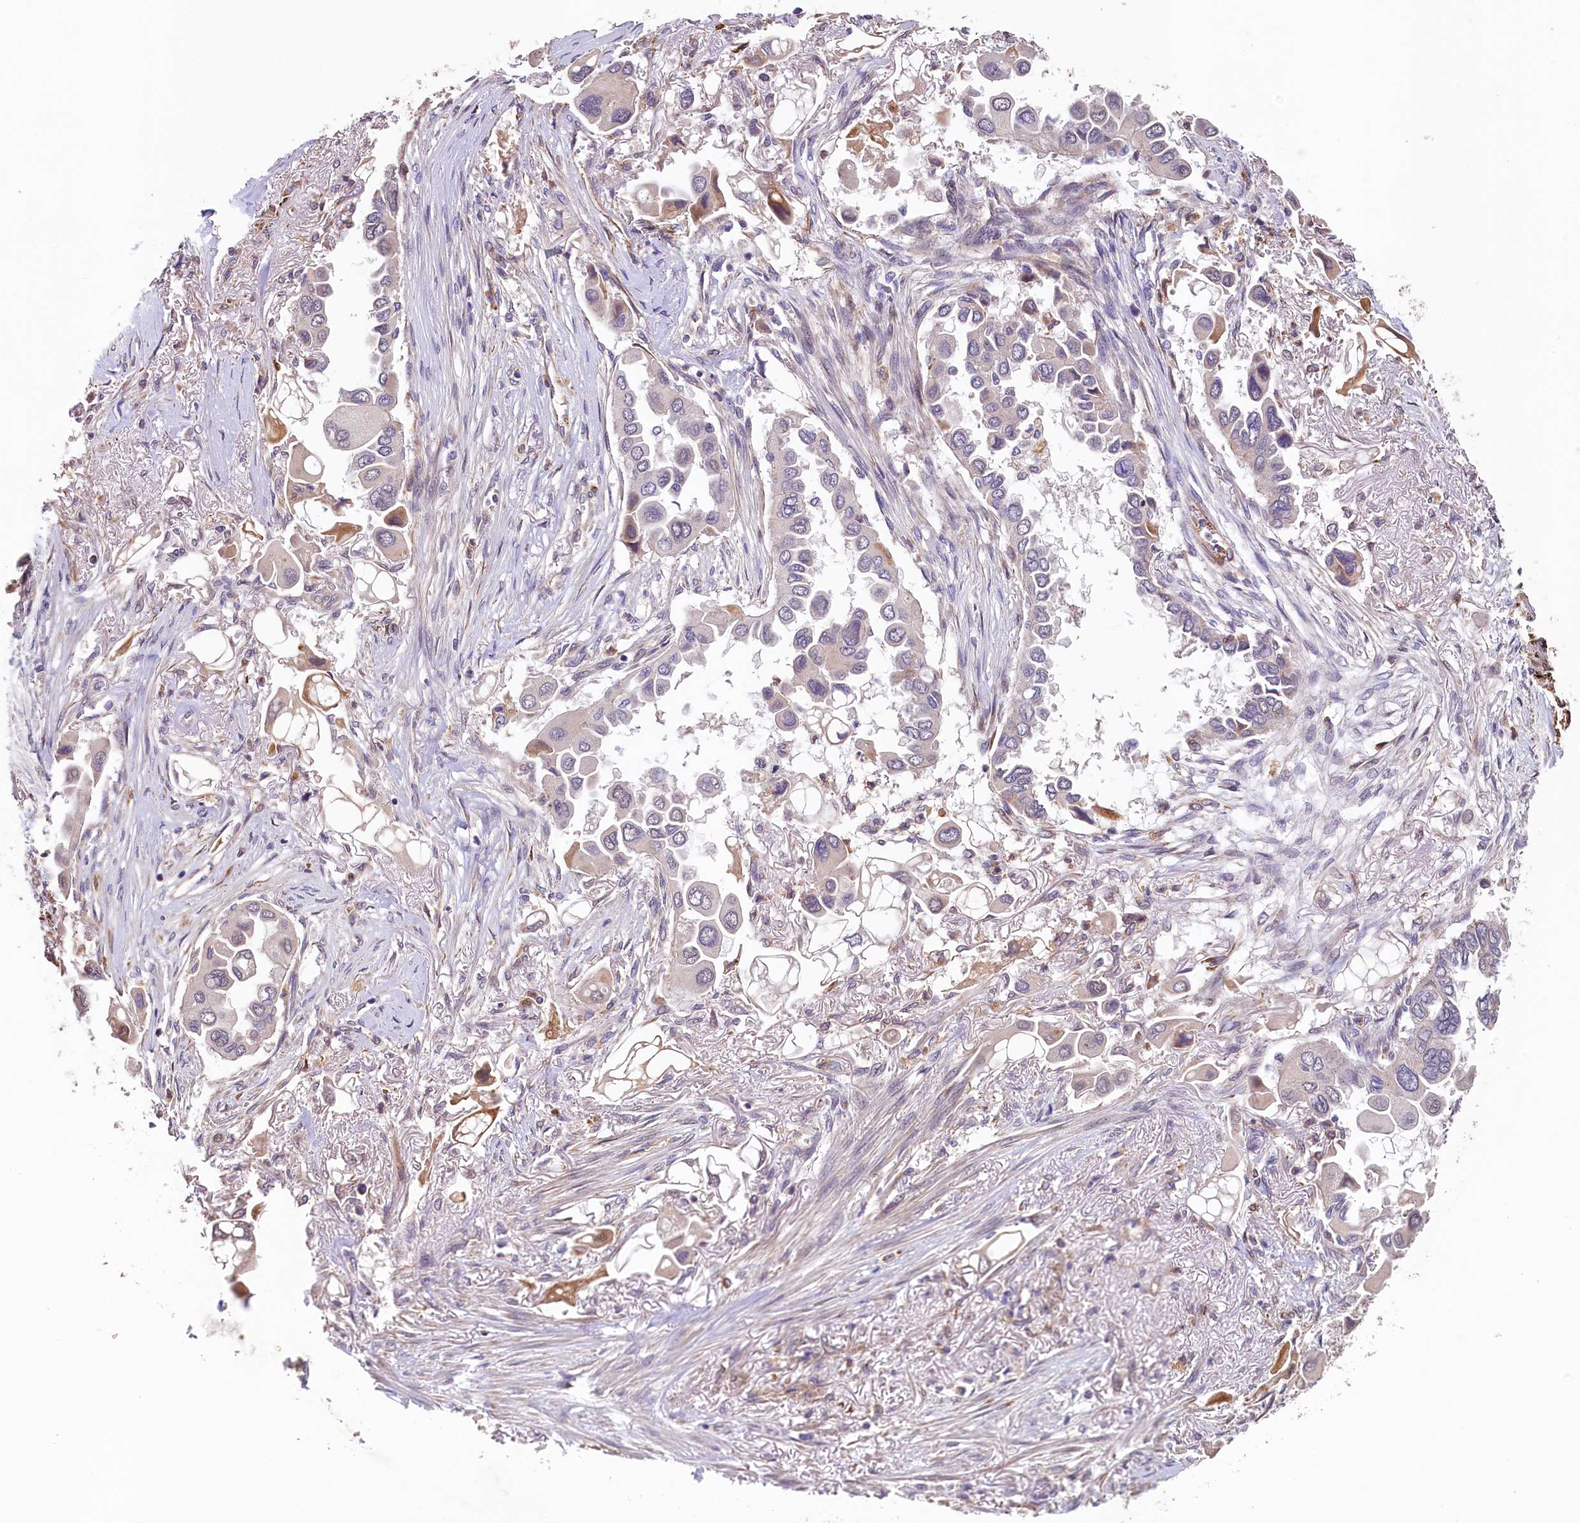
{"staining": {"intensity": "negative", "quantity": "none", "location": "none"}, "tissue": "lung cancer", "cell_type": "Tumor cells", "image_type": "cancer", "snomed": [{"axis": "morphology", "description": "Adenocarcinoma, NOS"}, {"axis": "topography", "description": "Lung"}], "caption": "There is no significant staining in tumor cells of adenocarcinoma (lung).", "gene": "ACSBG1", "patient": {"sex": "female", "age": 76}}